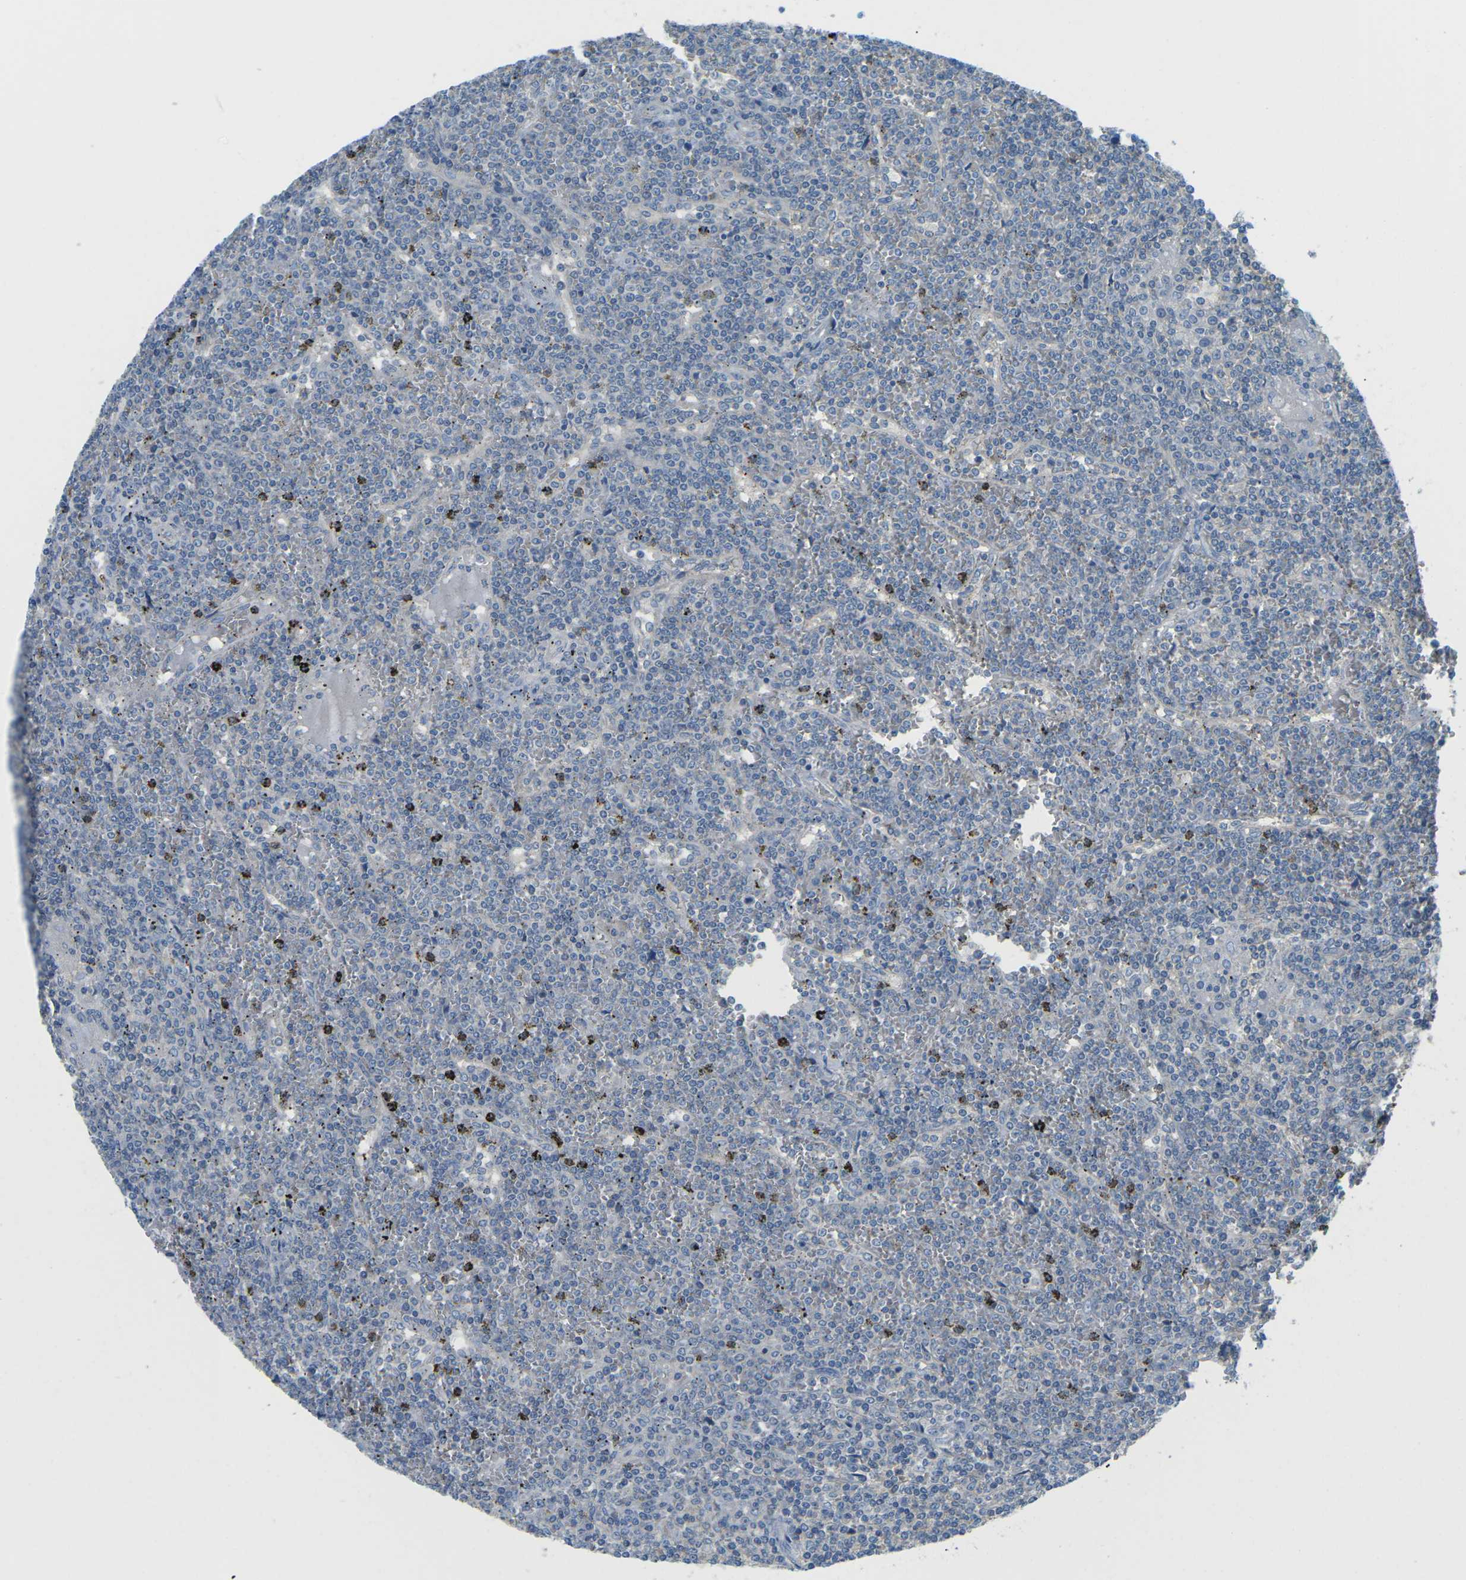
{"staining": {"intensity": "negative", "quantity": "none", "location": "none"}, "tissue": "lymphoma", "cell_type": "Tumor cells", "image_type": "cancer", "snomed": [{"axis": "morphology", "description": "Malignant lymphoma, non-Hodgkin's type, Low grade"}, {"axis": "topography", "description": "Spleen"}], "caption": "This is an immunohistochemistry (IHC) micrograph of human low-grade malignant lymphoma, non-Hodgkin's type. There is no expression in tumor cells.", "gene": "CD47", "patient": {"sex": "female", "age": 19}}